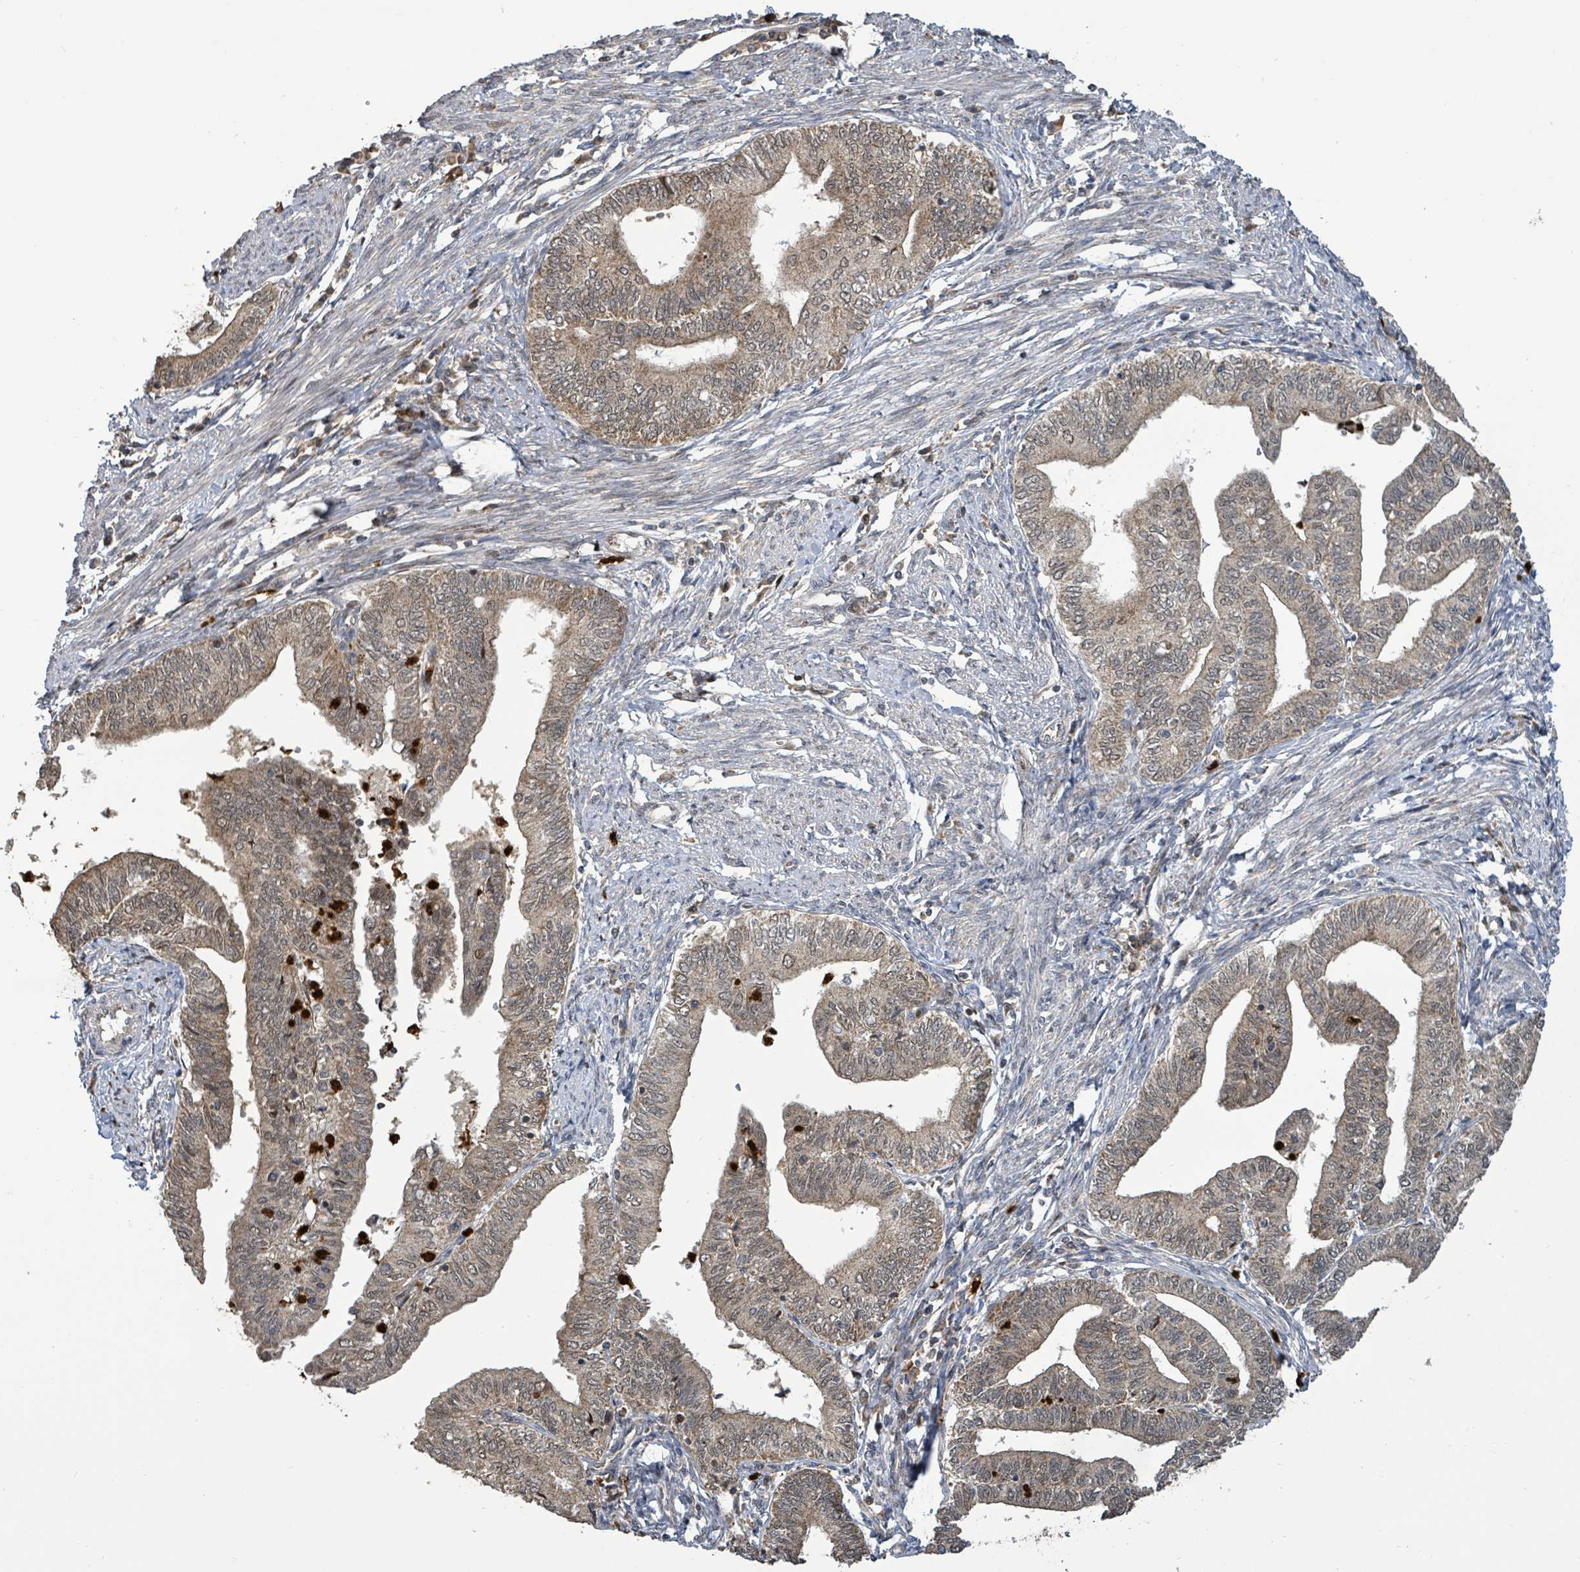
{"staining": {"intensity": "weak", "quantity": "25%-75%", "location": "cytoplasmic/membranous"}, "tissue": "endometrial cancer", "cell_type": "Tumor cells", "image_type": "cancer", "snomed": [{"axis": "morphology", "description": "Adenocarcinoma, NOS"}, {"axis": "topography", "description": "Endometrium"}], "caption": "This micrograph exhibits adenocarcinoma (endometrial) stained with immunohistochemistry to label a protein in brown. The cytoplasmic/membranous of tumor cells show weak positivity for the protein. Nuclei are counter-stained blue.", "gene": "COQ6", "patient": {"sex": "female", "age": 66}}